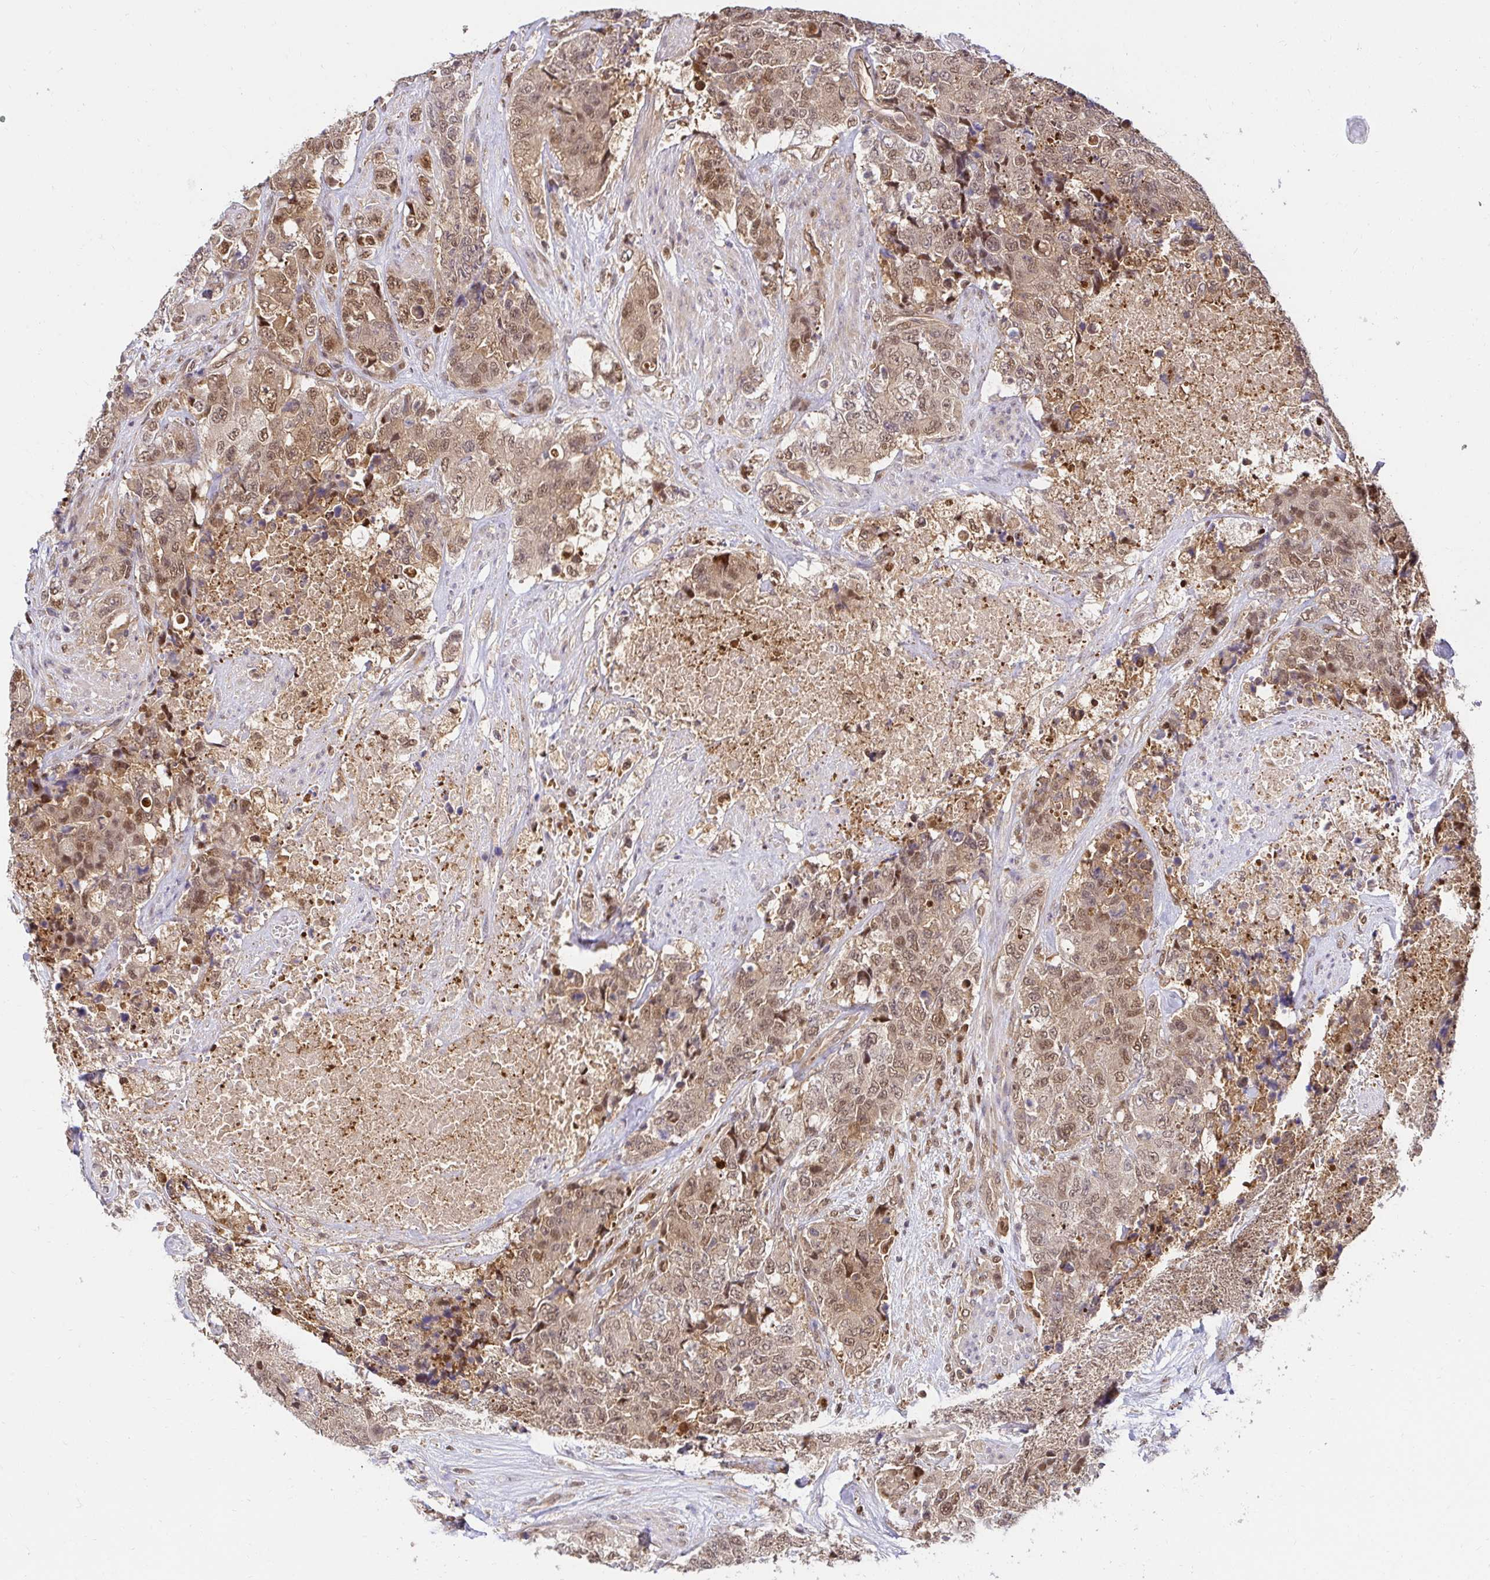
{"staining": {"intensity": "moderate", "quantity": ">75%", "location": "cytoplasmic/membranous,nuclear"}, "tissue": "urothelial cancer", "cell_type": "Tumor cells", "image_type": "cancer", "snomed": [{"axis": "morphology", "description": "Urothelial carcinoma, High grade"}, {"axis": "topography", "description": "Urinary bladder"}], "caption": "Tumor cells show medium levels of moderate cytoplasmic/membranous and nuclear expression in approximately >75% of cells in human urothelial carcinoma (high-grade).", "gene": "PSMA4", "patient": {"sex": "female", "age": 78}}